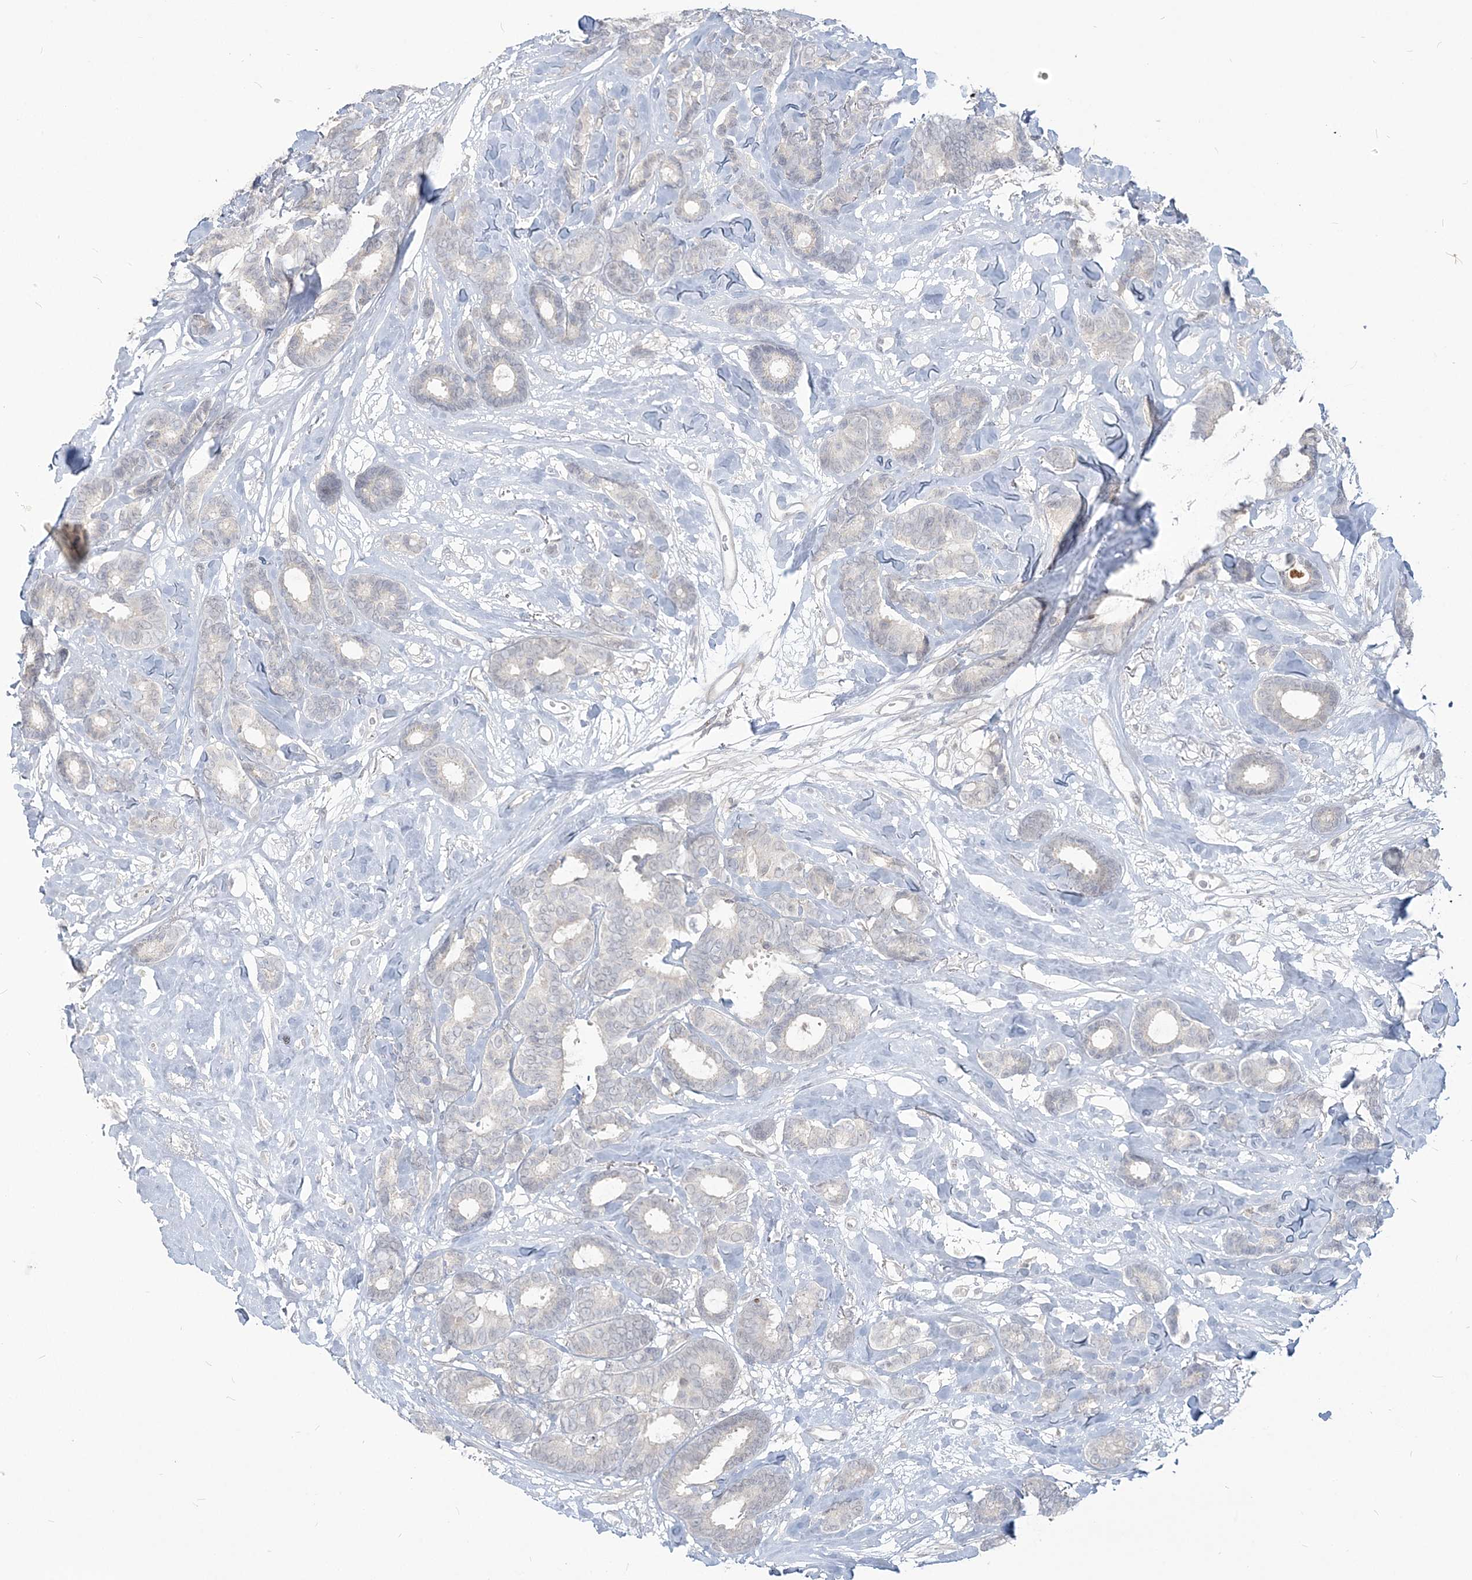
{"staining": {"intensity": "negative", "quantity": "none", "location": "none"}, "tissue": "breast cancer", "cell_type": "Tumor cells", "image_type": "cancer", "snomed": [{"axis": "morphology", "description": "Duct carcinoma"}, {"axis": "topography", "description": "Breast"}], "caption": "This is a micrograph of IHC staining of breast invasive ductal carcinoma, which shows no expression in tumor cells. The staining was performed using DAB to visualize the protein expression in brown, while the nuclei were stained in blue with hematoxylin (Magnification: 20x).", "gene": "SDAD1", "patient": {"sex": "female", "age": 87}}